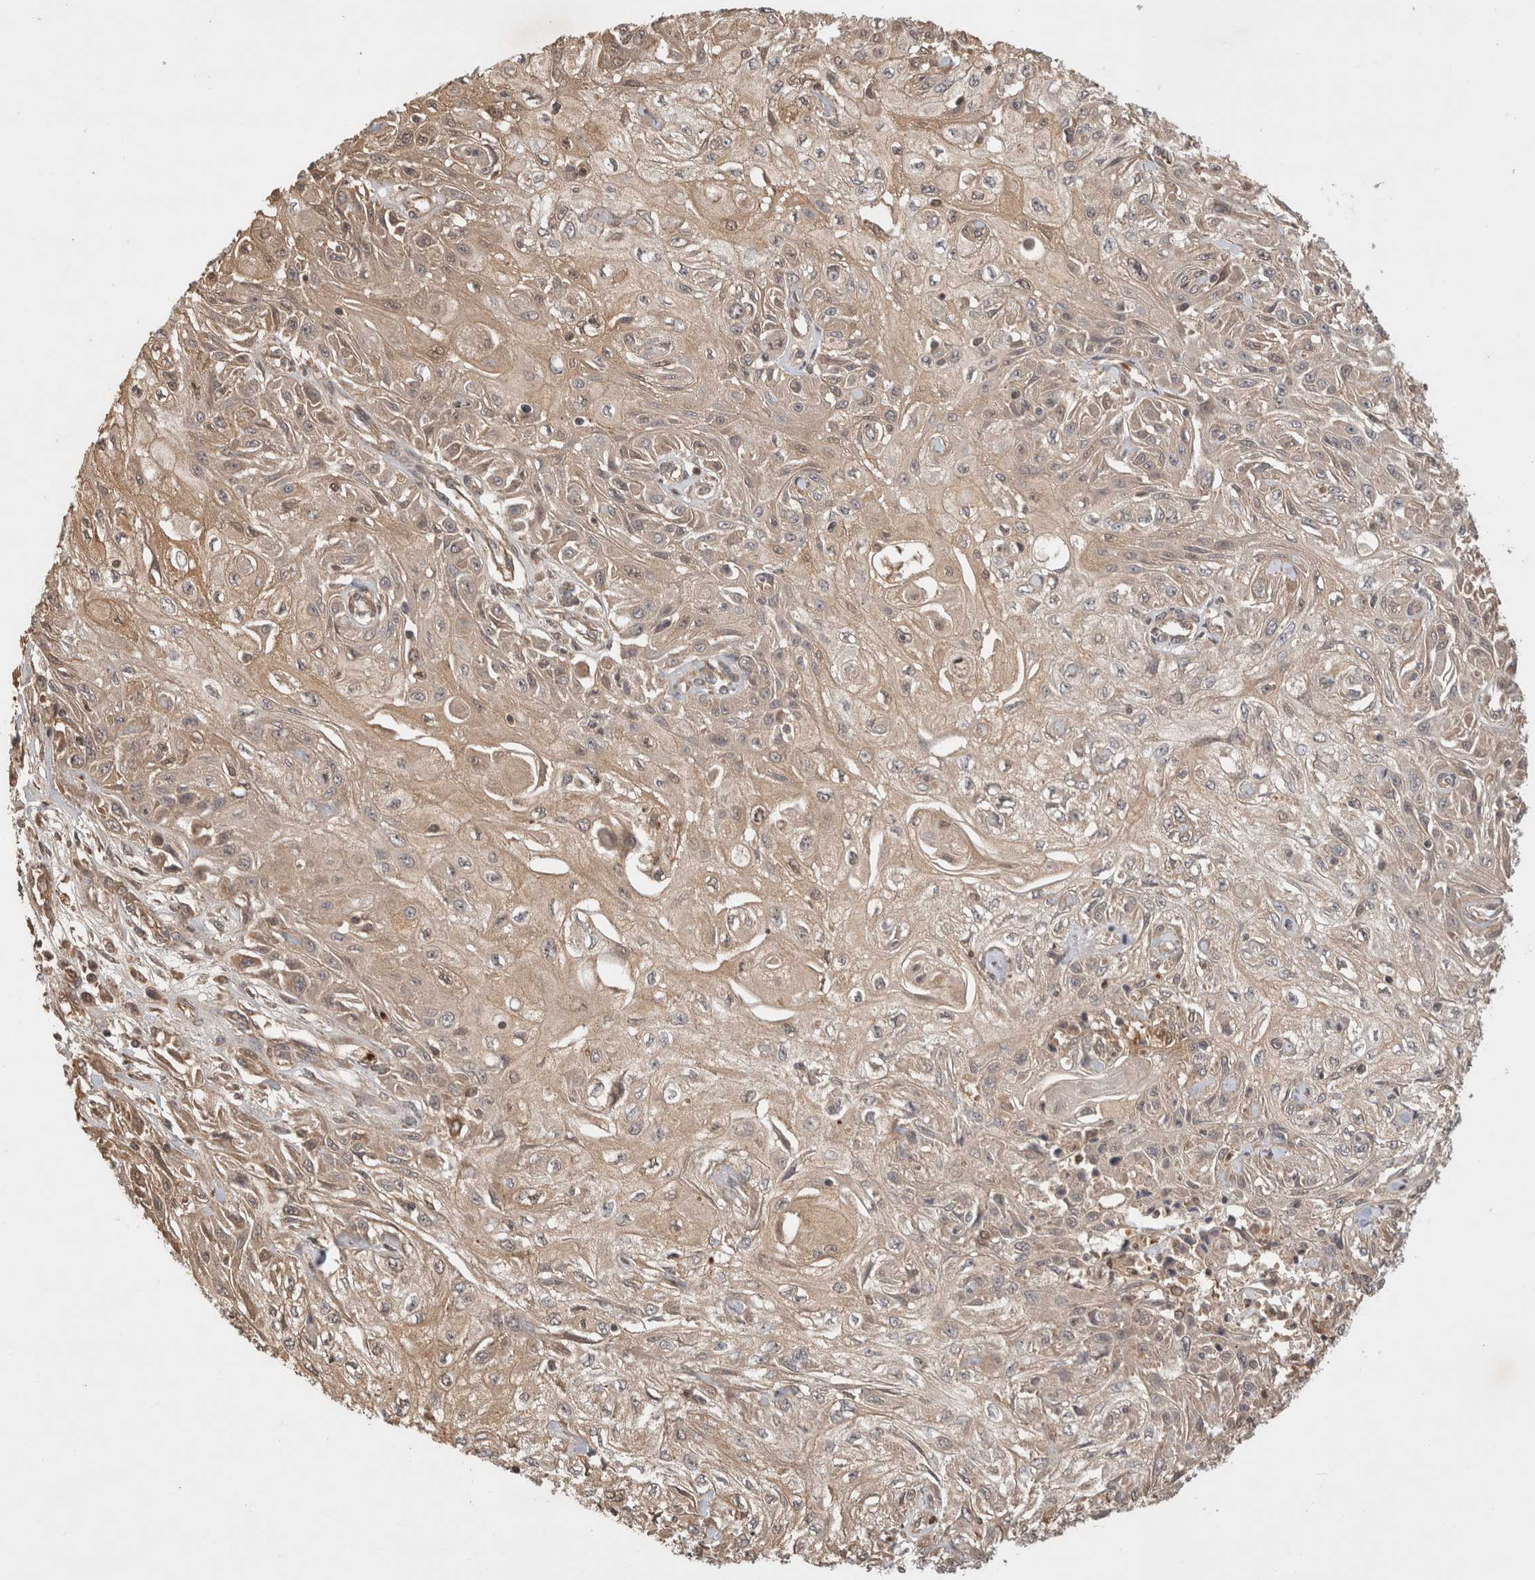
{"staining": {"intensity": "weak", "quantity": ">75%", "location": "cytoplasmic/membranous"}, "tissue": "skin cancer", "cell_type": "Tumor cells", "image_type": "cancer", "snomed": [{"axis": "morphology", "description": "Squamous cell carcinoma, NOS"}, {"axis": "morphology", "description": "Squamous cell carcinoma, metastatic, NOS"}, {"axis": "topography", "description": "Skin"}, {"axis": "topography", "description": "Lymph node"}], "caption": "Skin metastatic squamous cell carcinoma tissue reveals weak cytoplasmic/membranous staining in approximately >75% of tumor cells, visualized by immunohistochemistry. The protein of interest is shown in brown color, while the nuclei are stained blue.", "gene": "PRMT3", "patient": {"sex": "male", "age": 75}}